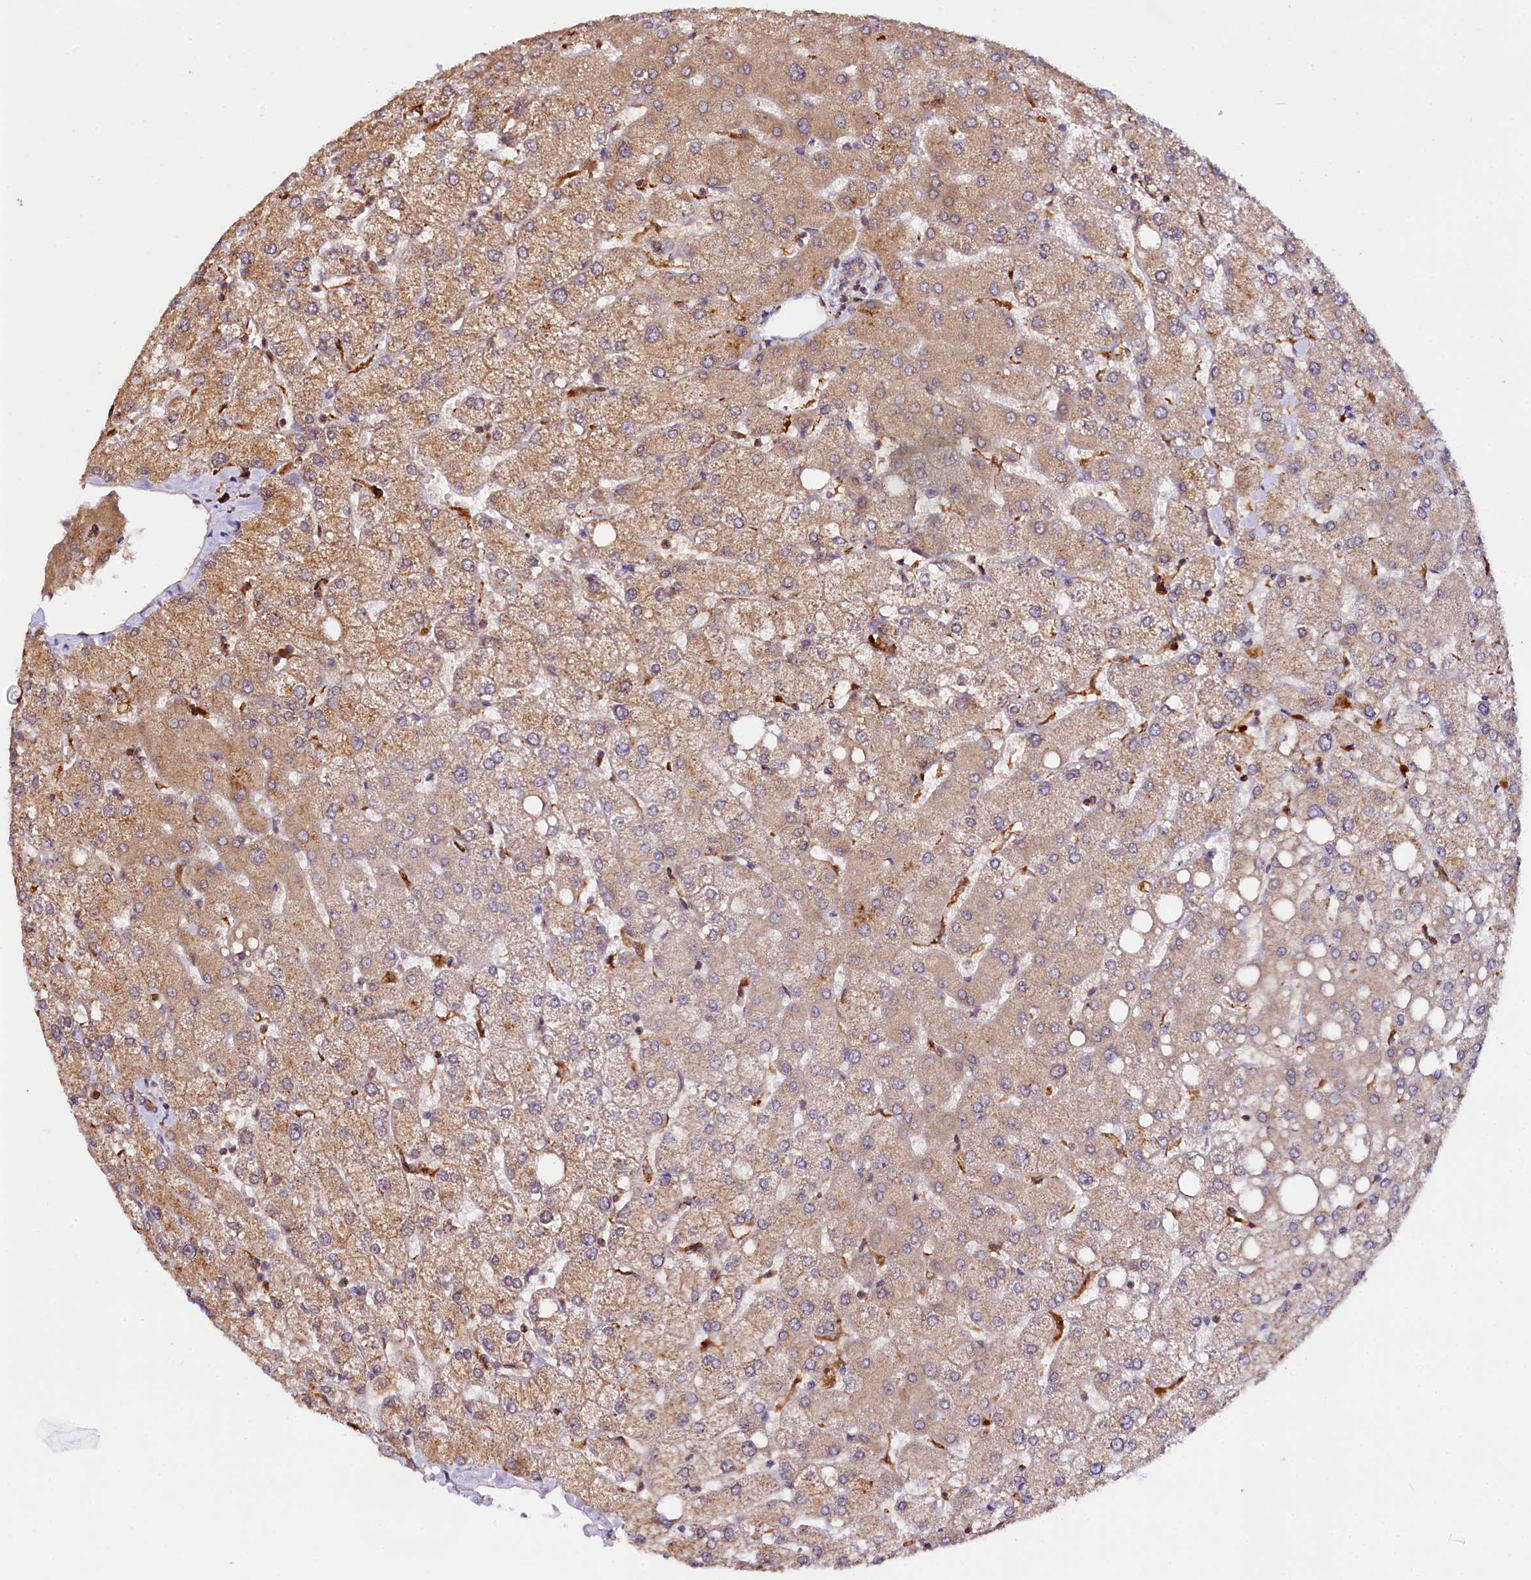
{"staining": {"intensity": "weak", "quantity": "25%-75%", "location": "cytoplasmic/membranous"}, "tissue": "liver", "cell_type": "Cholangiocytes", "image_type": "normal", "snomed": [{"axis": "morphology", "description": "Normal tissue, NOS"}, {"axis": "topography", "description": "Liver"}], "caption": "Brown immunohistochemical staining in benign liver shows weak cytoplasmic/membranous staining in approximately 25%-75% of cholangiocytes.", "gene": "UFM1", "patient": {"sex": "female", "age": 54}}